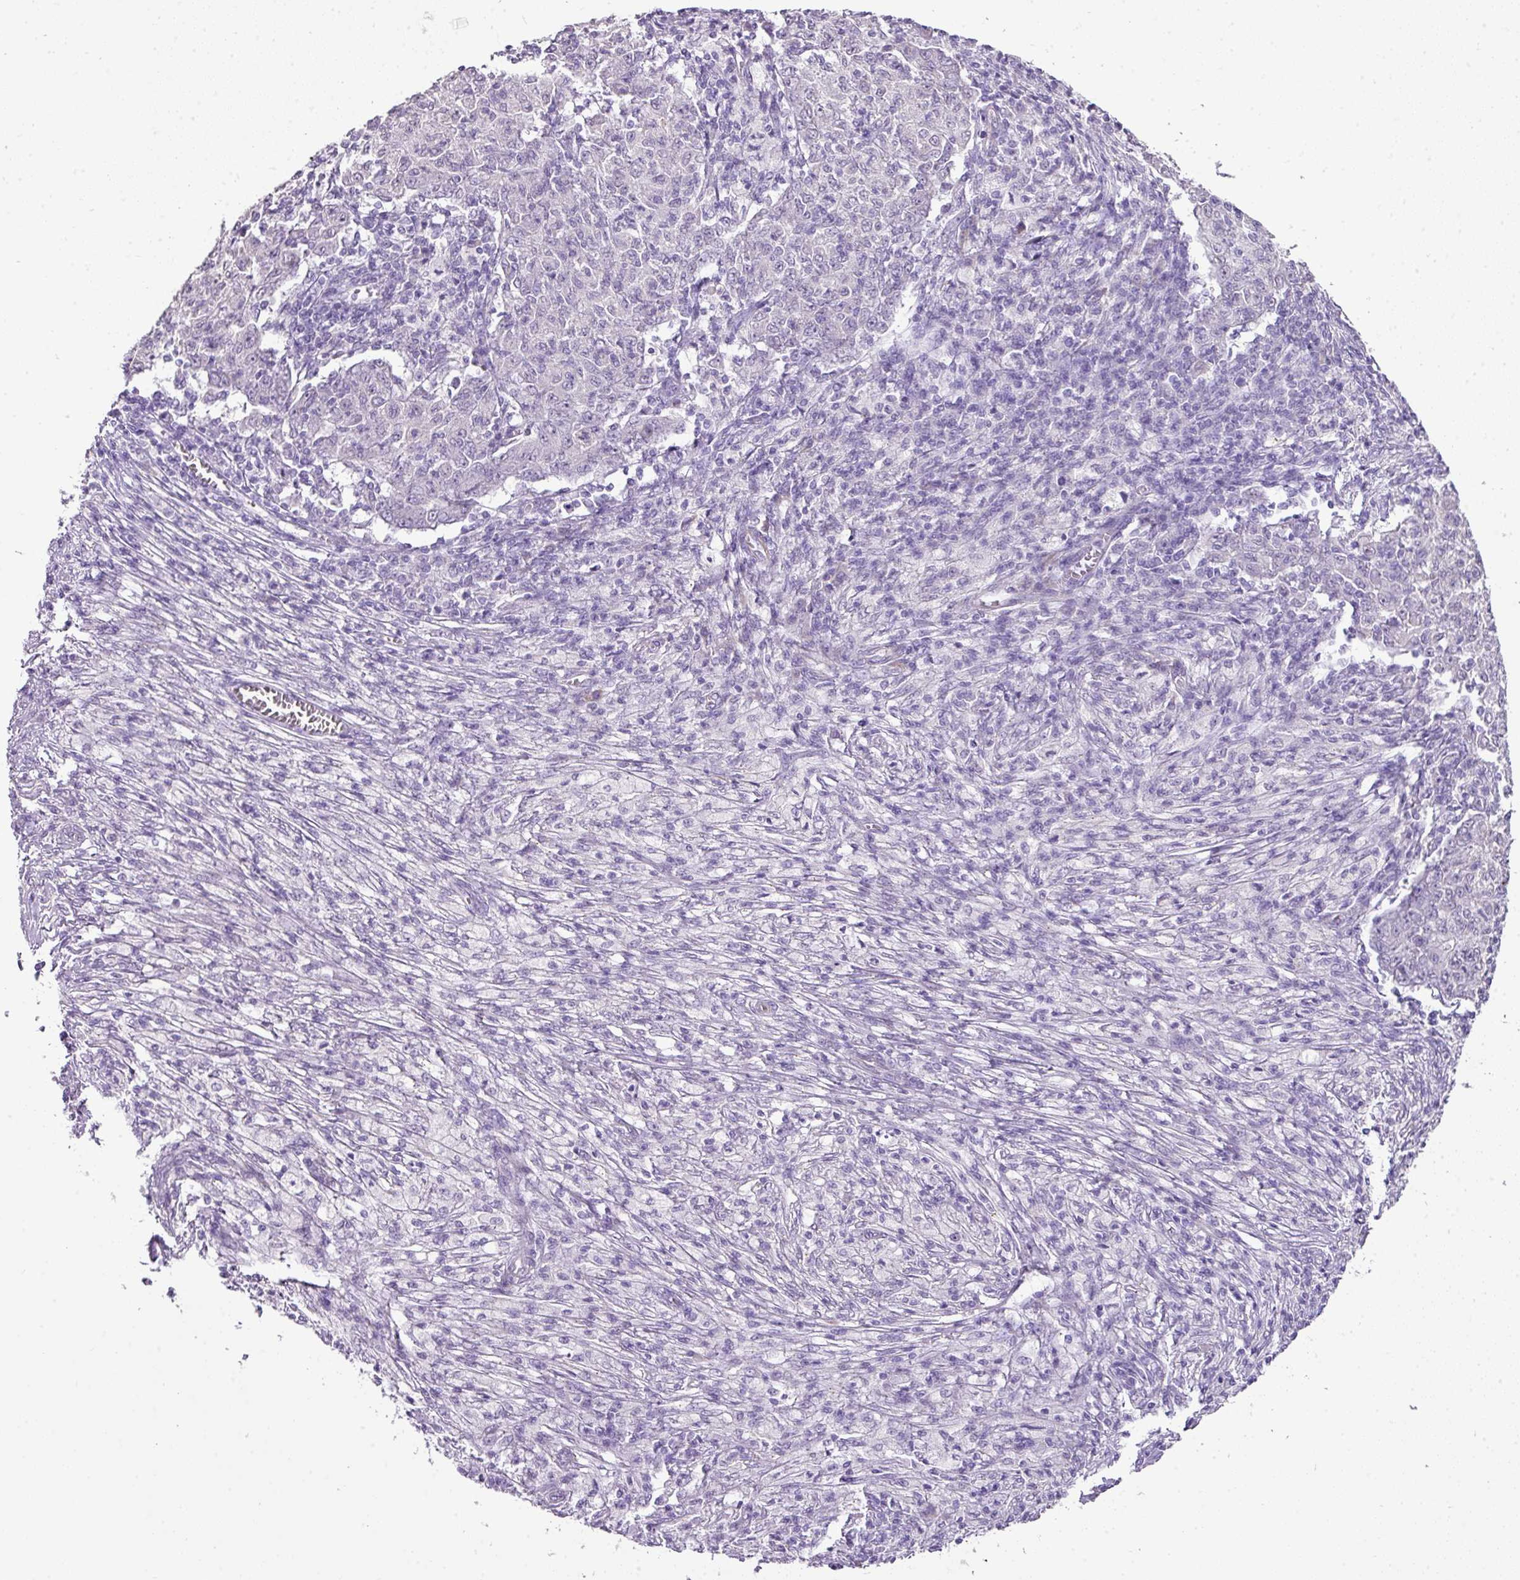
{"staining": {"intensity": "negative", "quantity": "none", "location": "none"}, "tissue": "ovarian cancer", "cell_type": "Tumor cells", "image_type": "cancer", "snomed": [{"axis": "morphology", "description": "Carcinoma, endometroid"}, {"axis": "topography", "description": "Ovary"}], "caption": "Ovarian endometroid carcinoma was stained to show a protein in brown. There is no significant expression in tumor cells.", "gene": "DIP2A", "patient": {"sex": "female", "age": 42}}